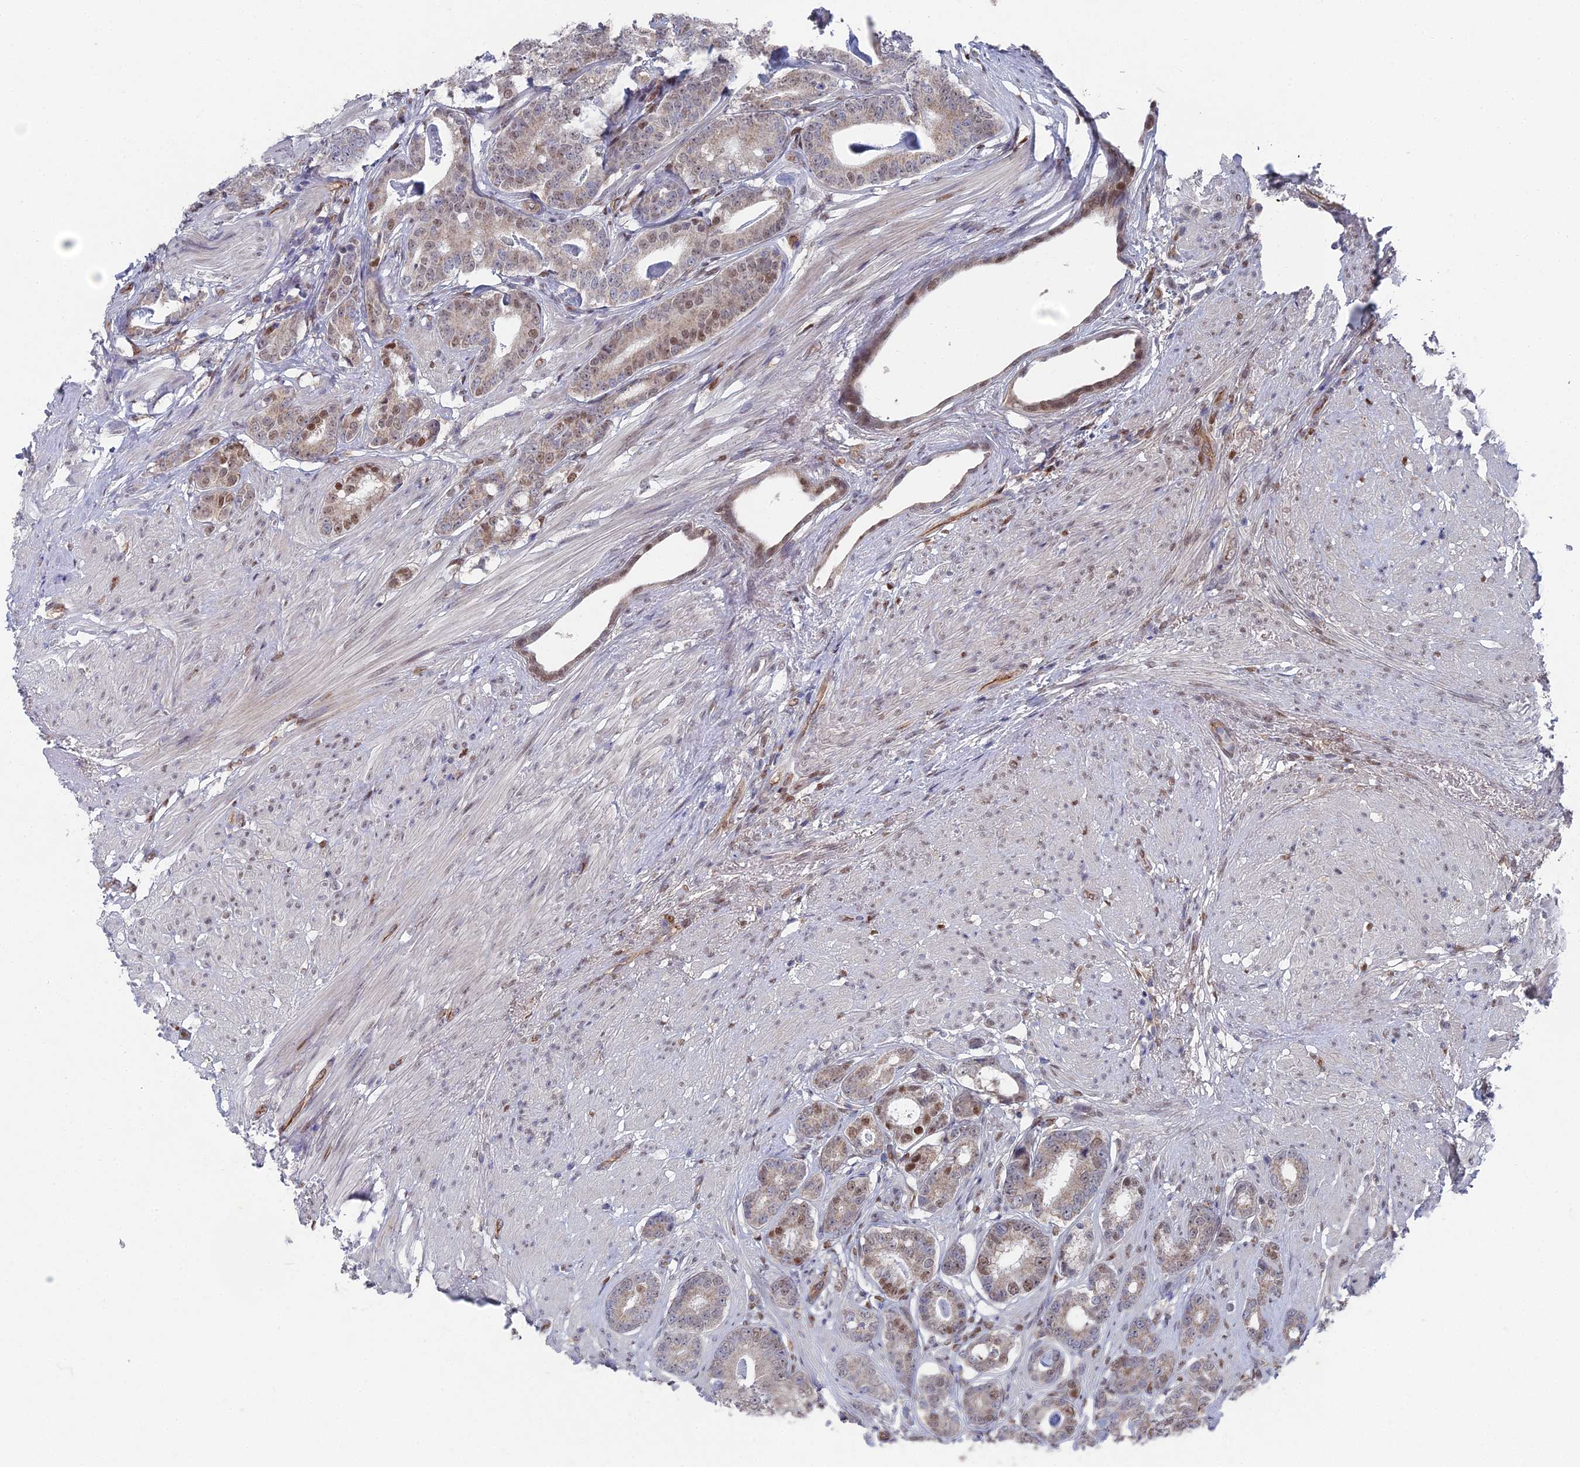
{"staining": {"intensity": "moderate", "quantity": "<25%", "location": "cytoplasmic/membranous,nuclear"}, "tissue": "prostate cancer", "cell_type": "Tumor cells", "image_type": "cancer", "snomed": [{"axis": "morphology", "description": "Adenocarcinoma, Low grade"}, {"axis": "topography", "description": "Prostate"}], "caption": "Approximately <25% of tumor cells in human low-grade adenocarcinoma (prostate) demonstrate moderate cytoplasmic/membranous and nuclear protein expression as visualized by brown immunohistochemical staining.", "gene": "UNC5D", "patient": {"sex": "male", "age": 71}}